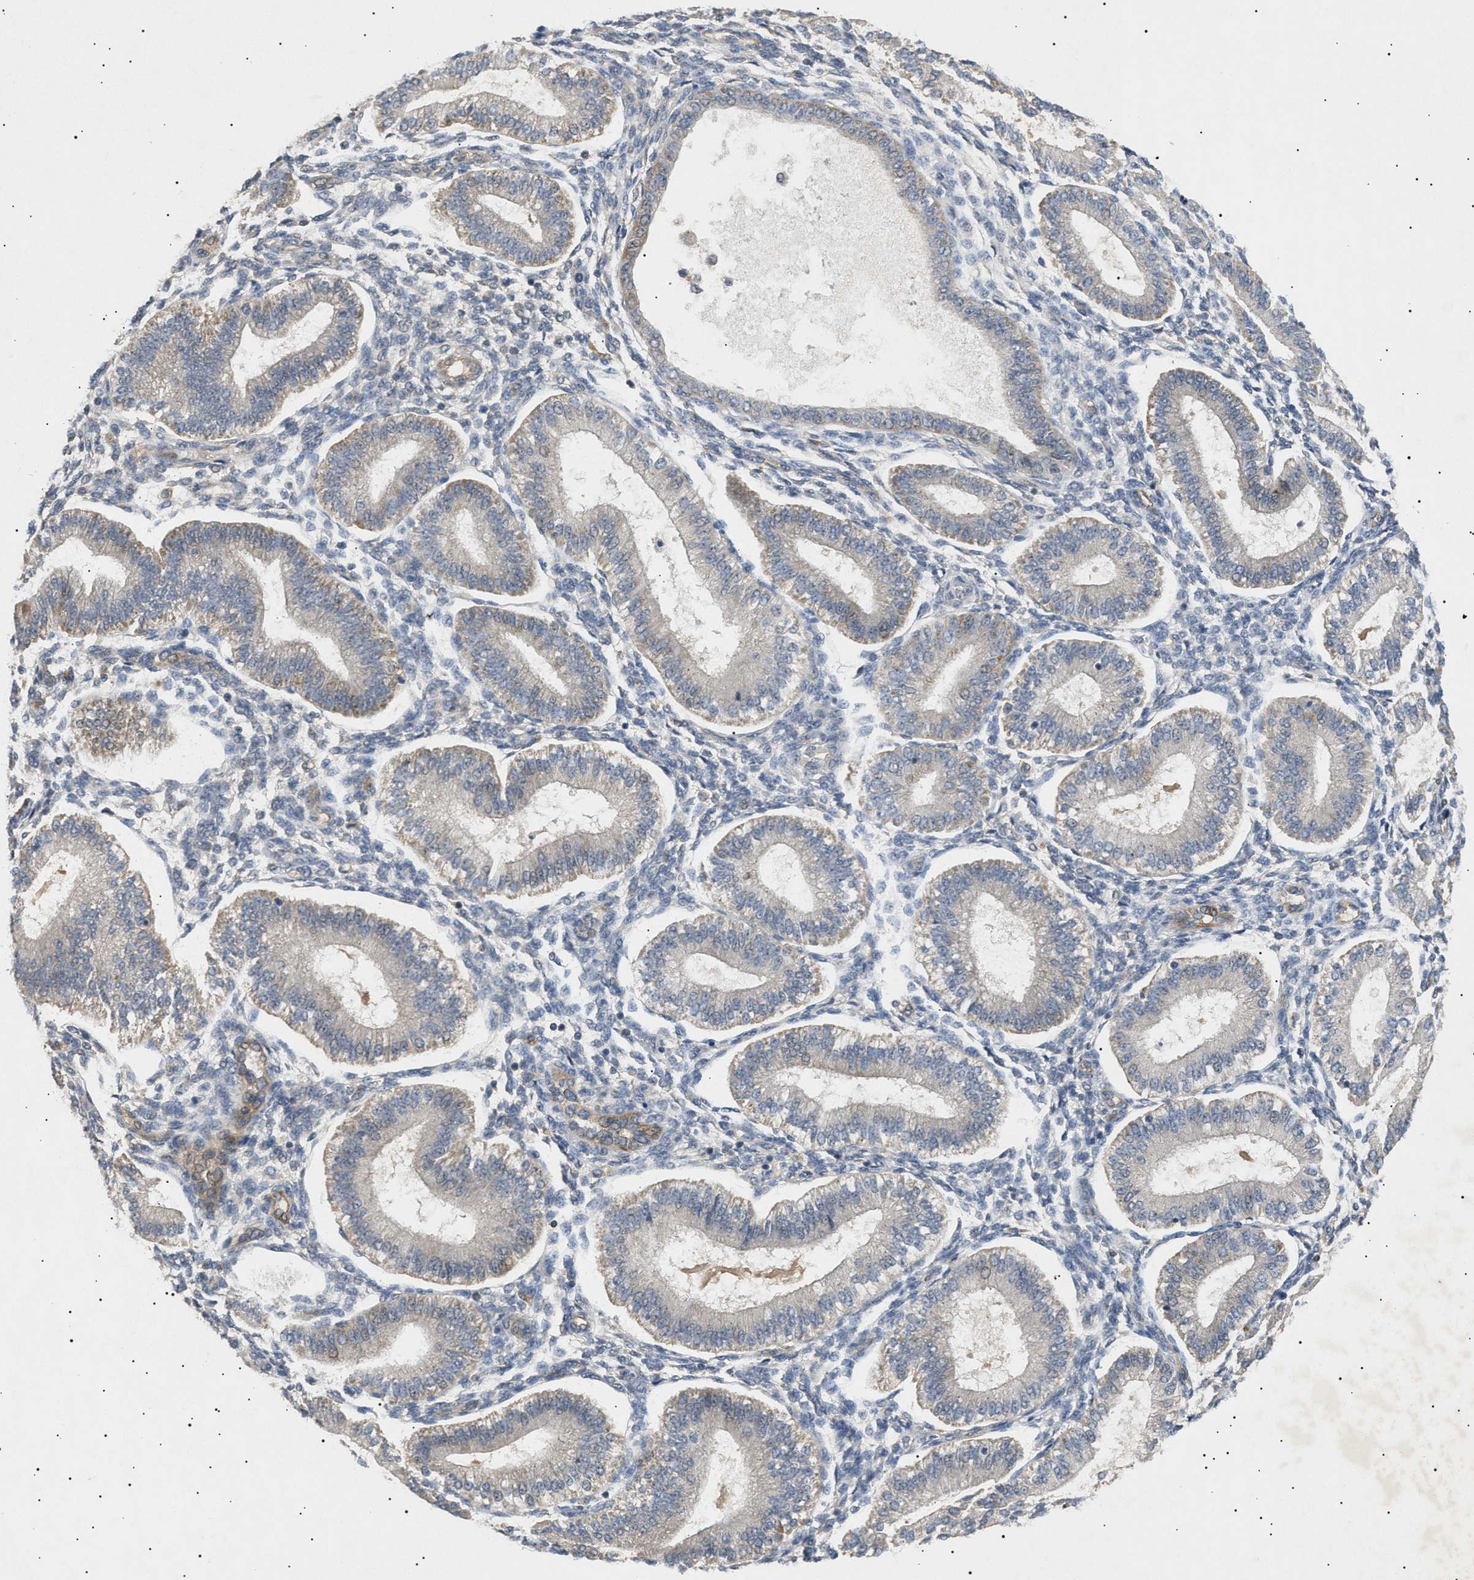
{"staining": {"intensity": "moderate", "quantity": ">75%", "location": "cytoplasmic/membranous"}, "tissue": "endometrium", "cell_type": "Cells in endometrial stroma", "image_type": "normal", "snomed": [{"axis": "morphology", "description": "Normal tissue, NOS"}, {"axis": "topography", "description": "Endometrium"}], "caption": "Immunohistochemistry (IHC) of normal endometrium displays medium levels of moderate cytoplasmic/membranous expression in about >75% of cells in endometrial stroma. The staining is performed using DAB brown chromogen to label protein expression. The nuclei are counter-stained blue using hematoxylin.", "gene": "SIRT5", "patient": {"sex": "female", "age": 39}}